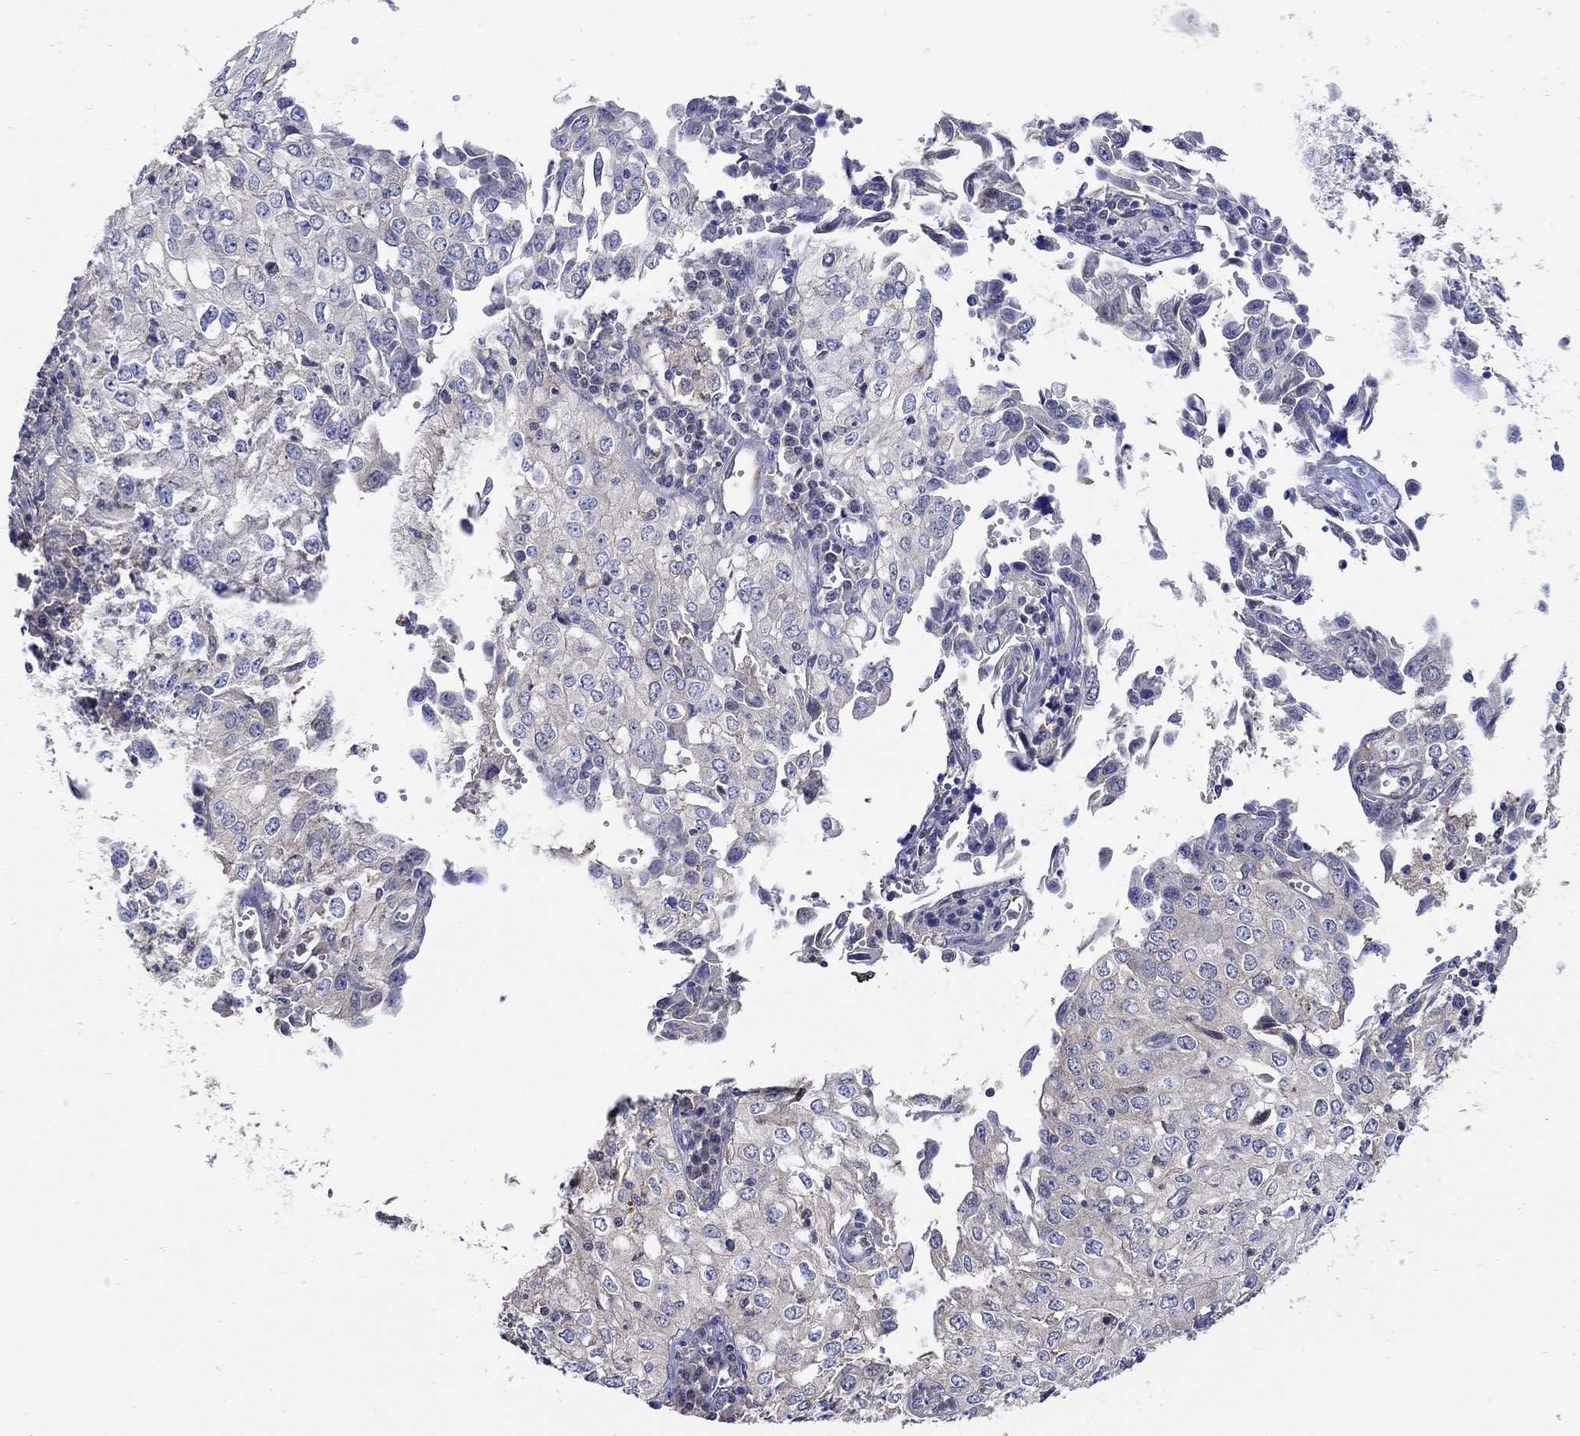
{"staining": {"intensity": "negative", "quantity": "none", "location": "none"}, "tissue": "cervical cancer", "cell_type": "Tumor cells", "image_type": "cancer", "snomed": [{"axis": "morphology", "description": "Squamous cell carcinoma, NOS"}, {"axis": "topography", "description": "Cervix"}], "caption": "IHC of human cervical cancer (squamous cell carcinoma) shows no staining in tumor cells.", "gene": "TEKT3", "patient": {"sex": "female", "age": 24}}